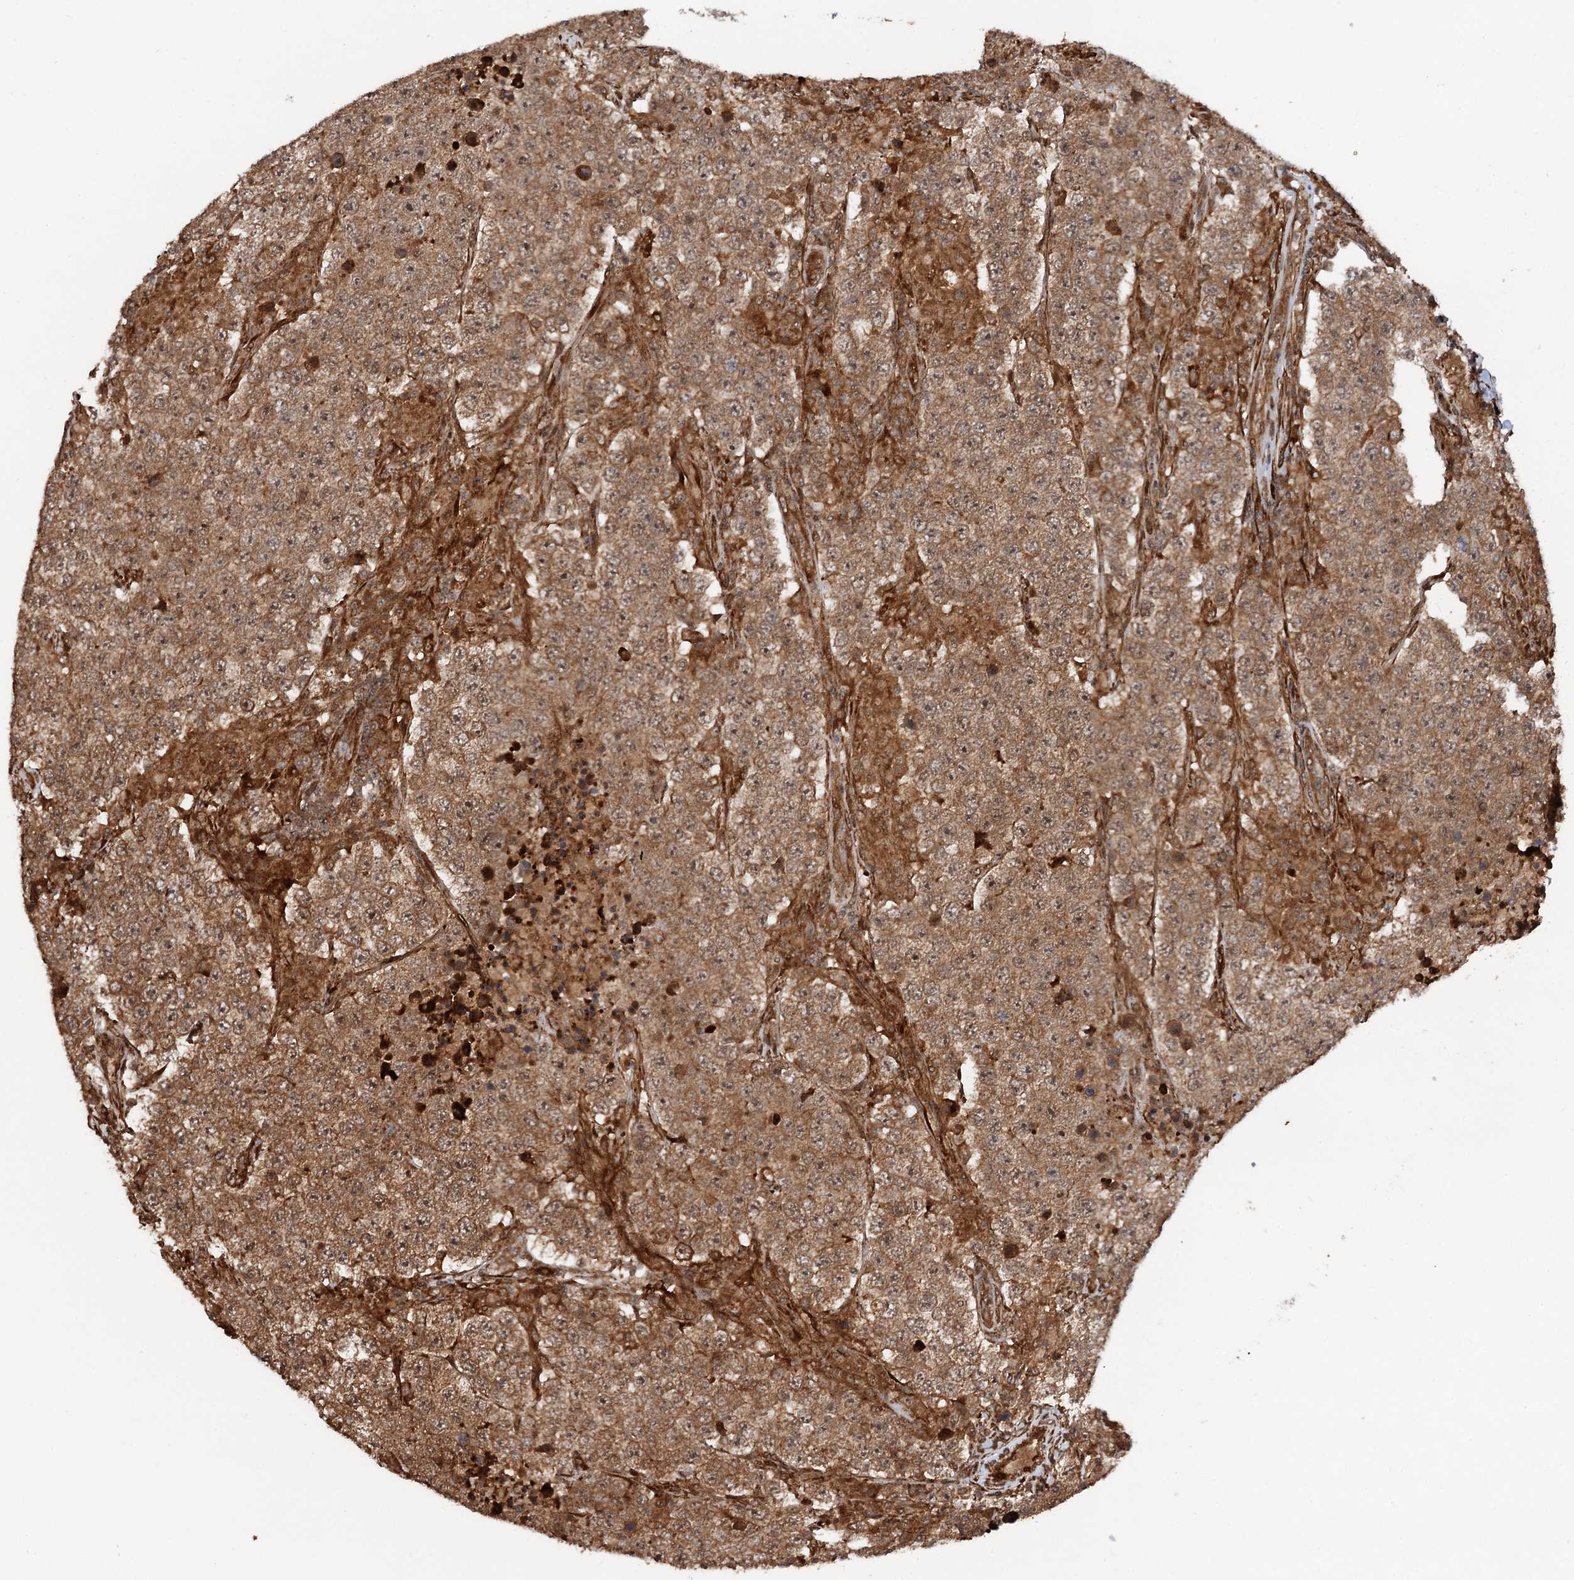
{"staining": {"intensity": "moderate", "quantity": ">75%", "location": "cytoplasmic/membranous"}, "tissue": "testis cancer", "cell_type": "Tumor cells", "image_type": "cancer", "snomed": [{"axis": "morphology", "description": "Normal tissue, NOS"}, {"axis": "morphology", "description": "Urothelial carcinoma, High grade"}, {"axis": "morphology", "description": "Seminoma, NOS"}, {"axis": "morphology", "description": "Carcinoma, Embryonal, NOS"}, {"axis": "topography", "description": "Urinary bladder"}, {"axis": "topography", "description": "Testis"}], "caption": "Tumor cells demonstrate medium levels of moderate cytoplasmic/membranous expression in about >75% of cells in testis cancer (embryonal carcinoma).", "gene": "SNRNP25", "patient": {"sex": "male", "age": 41}}